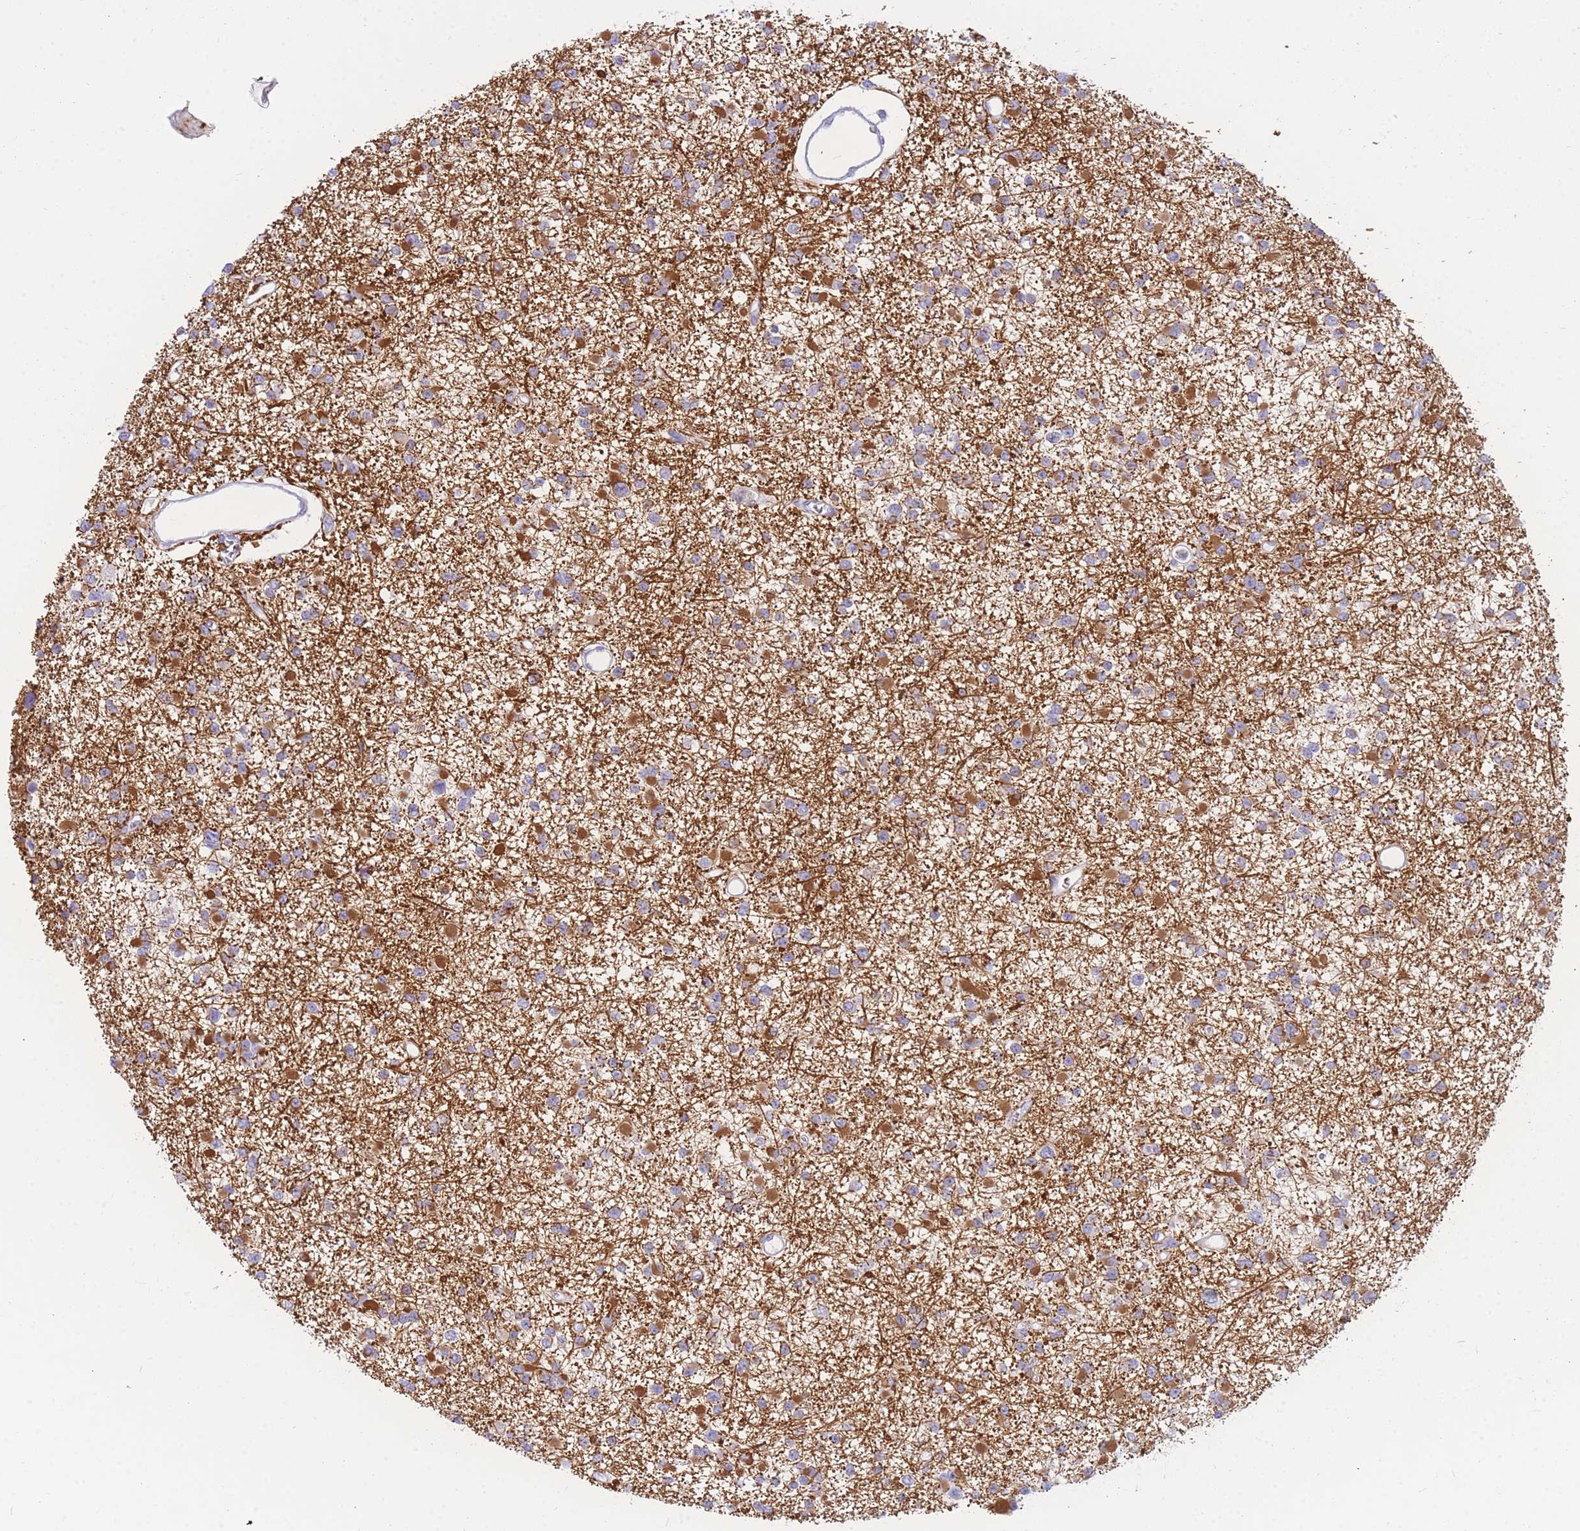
{"staining": {"intensity": "moderate", "quantity": "25%-75%", "location": "cytoplasmic/membranous"}, "tissue": "glioma", "cell_type": "Tumor cells", "image_type": "cancer", "snomed": [{"axis": "morphology", "description": "Glioma, malignant, Low grade"}, {"axis": "topography", "description": "Brain"}], "caption": "Tumor cells demonstrate medium levels of moderate cytoplasmic/membranous expression in about 25%-75% of cells in human glioma. The protein is shown in brown color, while the nuclei are stained blue.", "gene": "NKX1-2", "patient": {"sex": "female", "age": 22}}